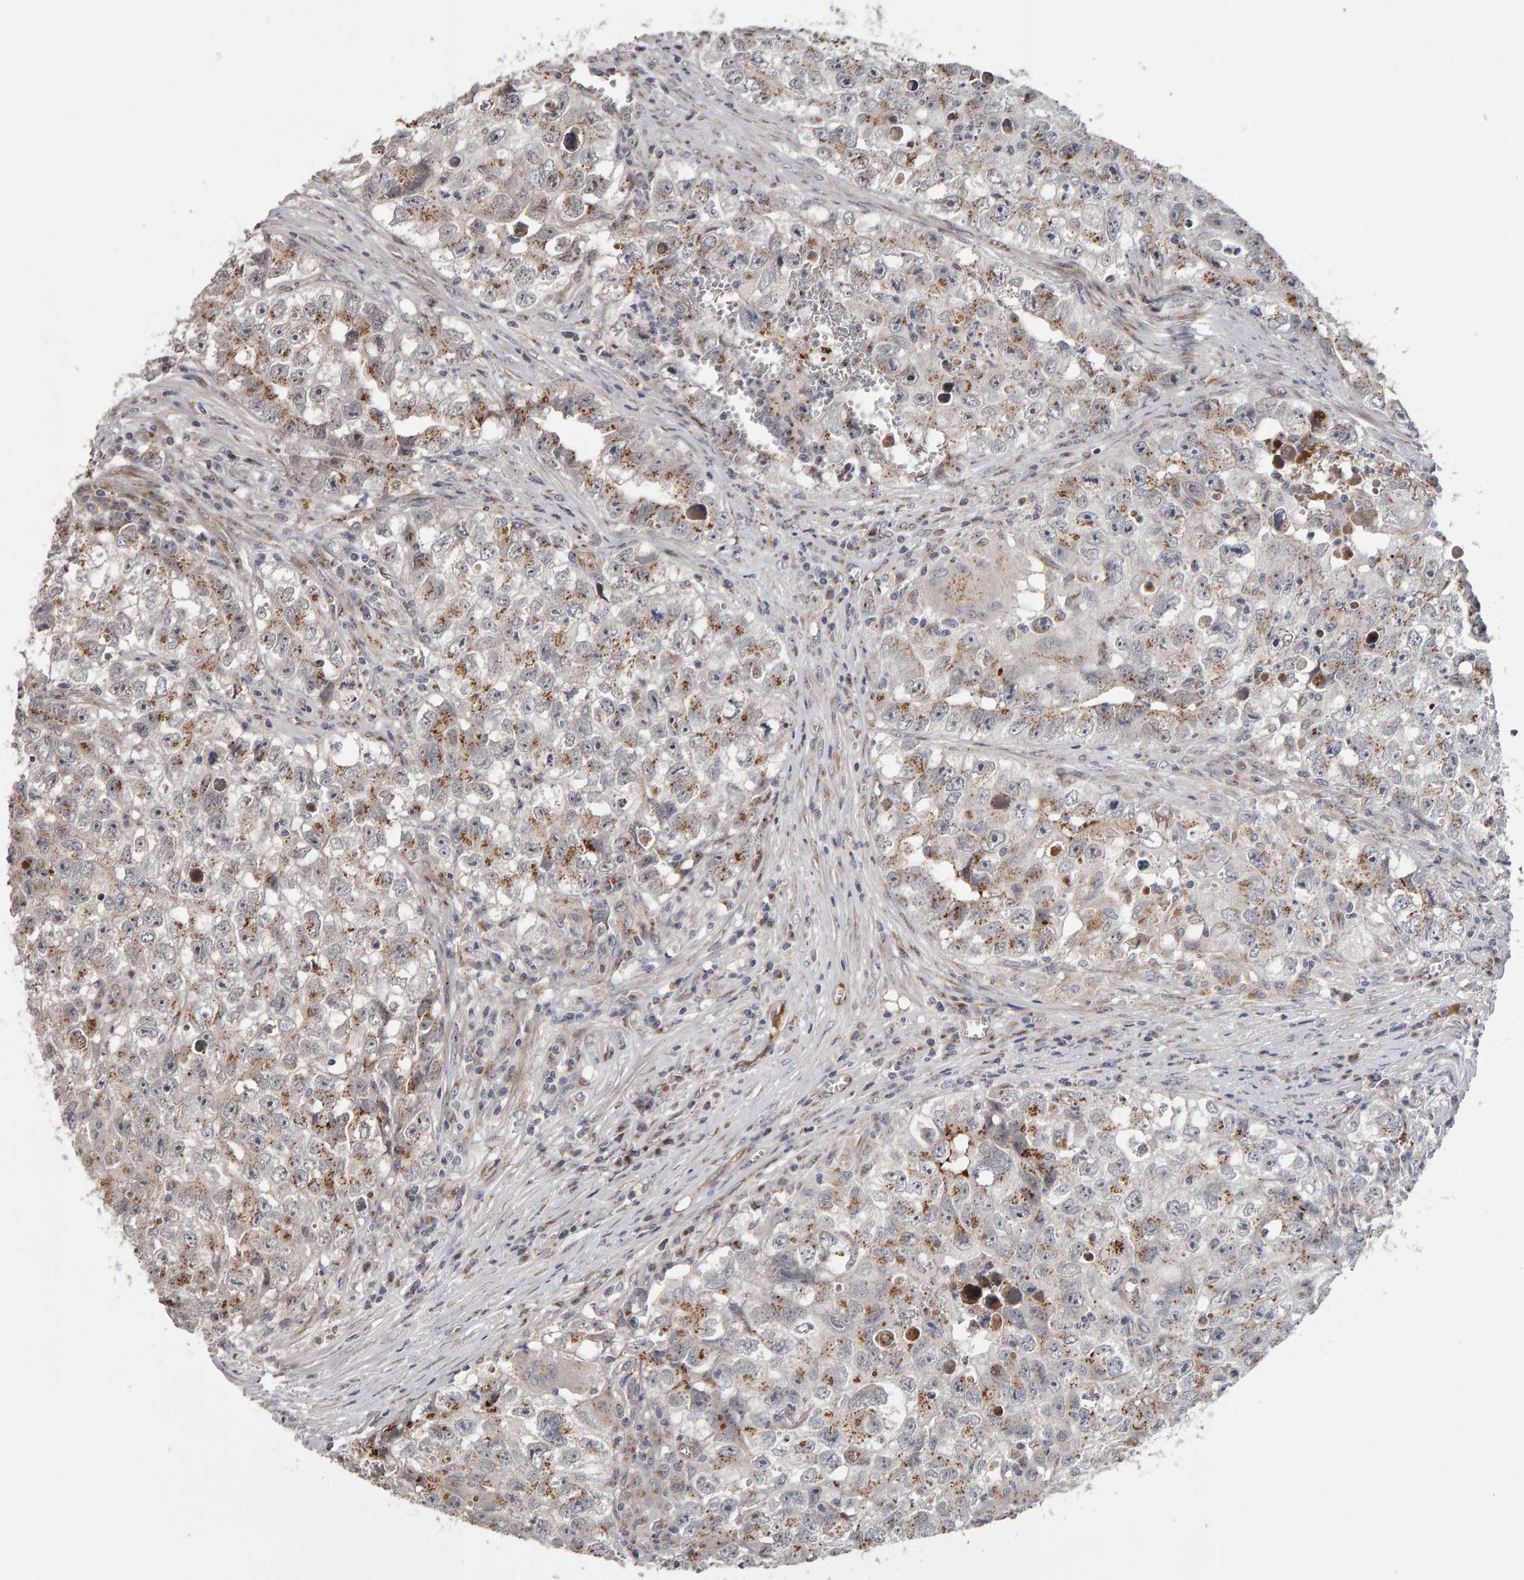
{"staining": {"intensity": "moderate", "quantity": "25%-75%", "location": "cytoplasmic/membranous"}, "tissue": "testis cancer", "cell_type": "Tumor cells", "image_type": "cancer", "snomed": [{"axis": "morphology", "description": "Seminoma, NOS"}, {"axis": "morphology", "description": "Carcinoma, Embryonal, NOS"}, {"axis": "topography", "description": "Testis"}], "caption": "Immunohistochemistry (DAB) staining of testis cancer (seminoma) exhibits moderate cytoplasmic/membranous protein staining in approximately 25%-75% of tumor cells.", "gene": "CANT1", "patient": {"sex": "male", "age": 43}}